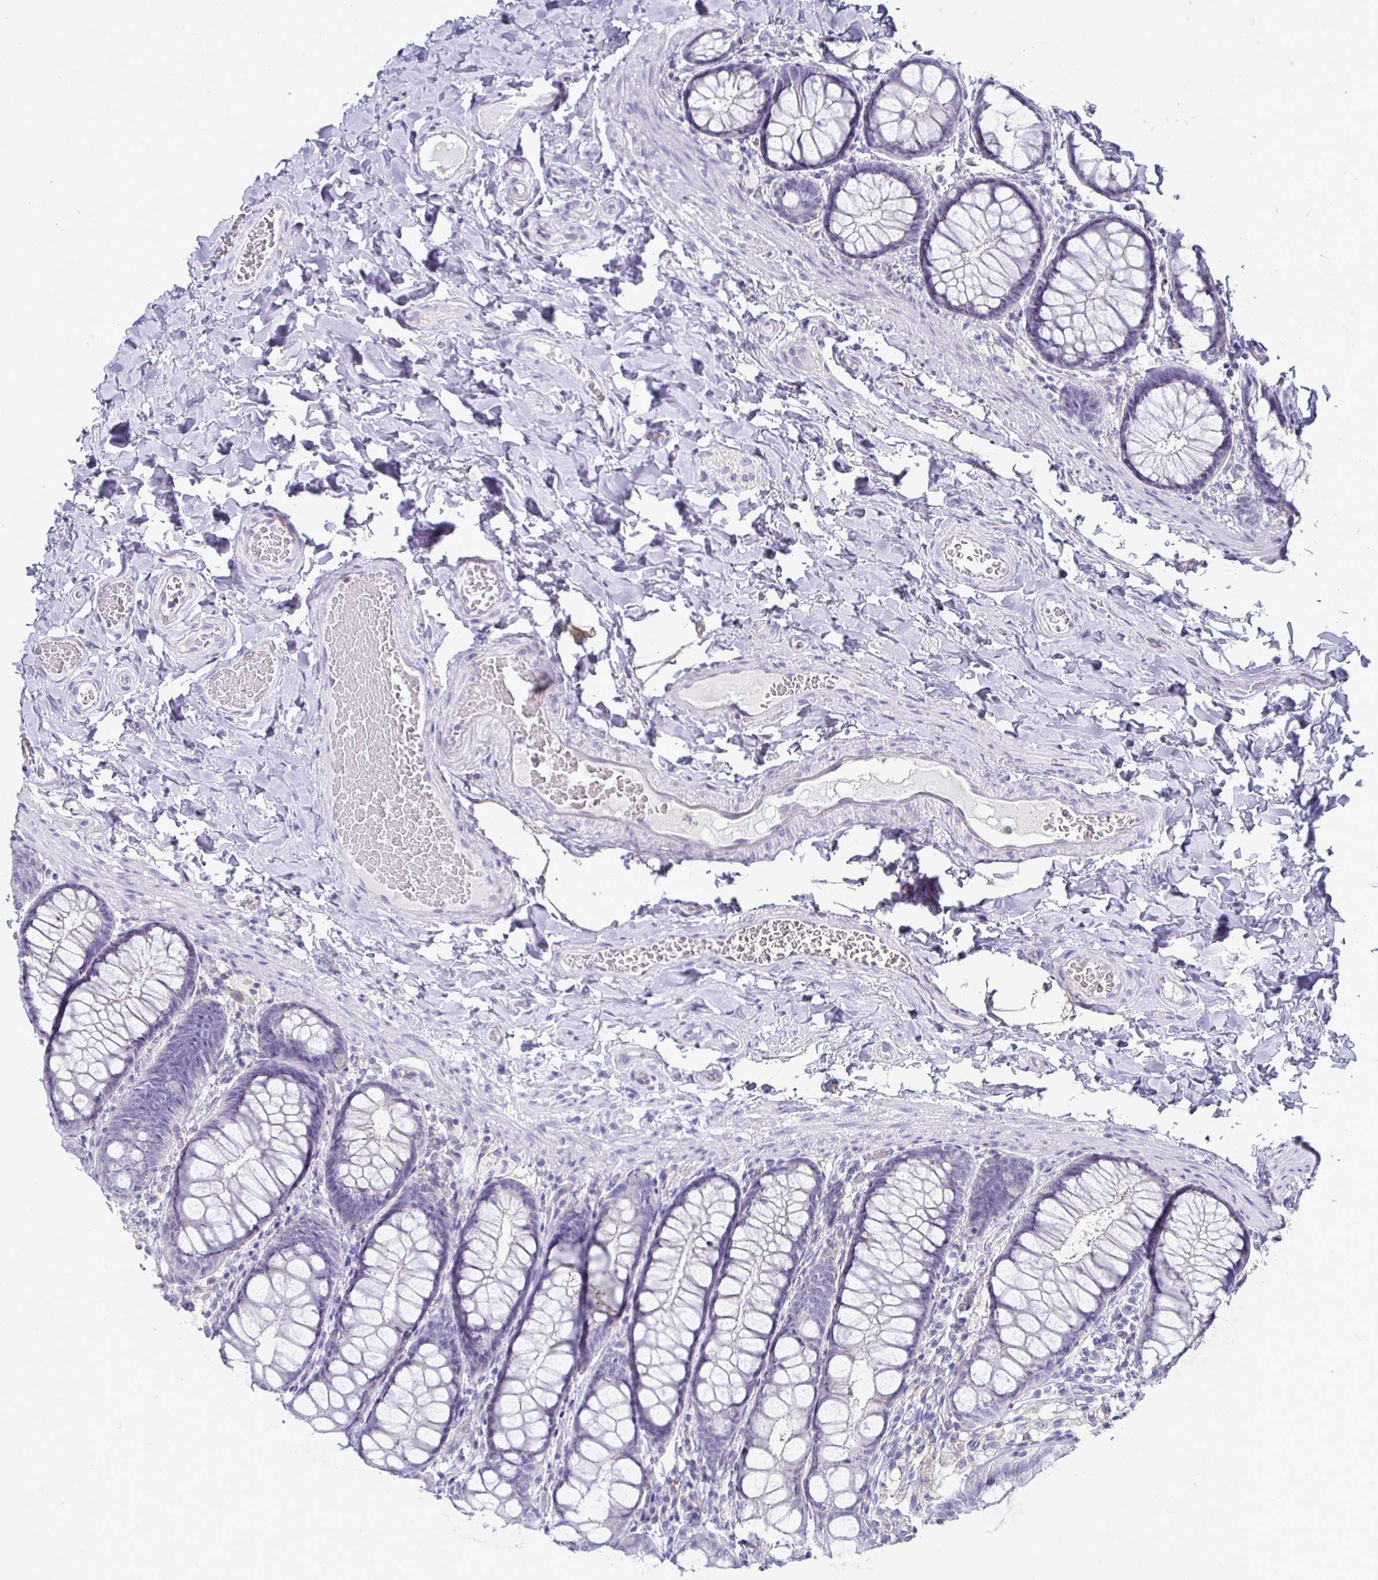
{"staining": {"intensity": "negative", "quantity": "none", "location": "none"}, "tissue": "colon", "cell_type": "Endothelial cells", "image_type": "normal", "snomed": [{"axis": "morphology", "description": "Normal tissue, NOS"}, {"axis": "topography", "description": "Colon"}], "caption": "Image shows no protein staining in endothelial cells of unremarkable colon.", "gene": "SIRPA", "patient": {"sex": "male", "age": 47}}